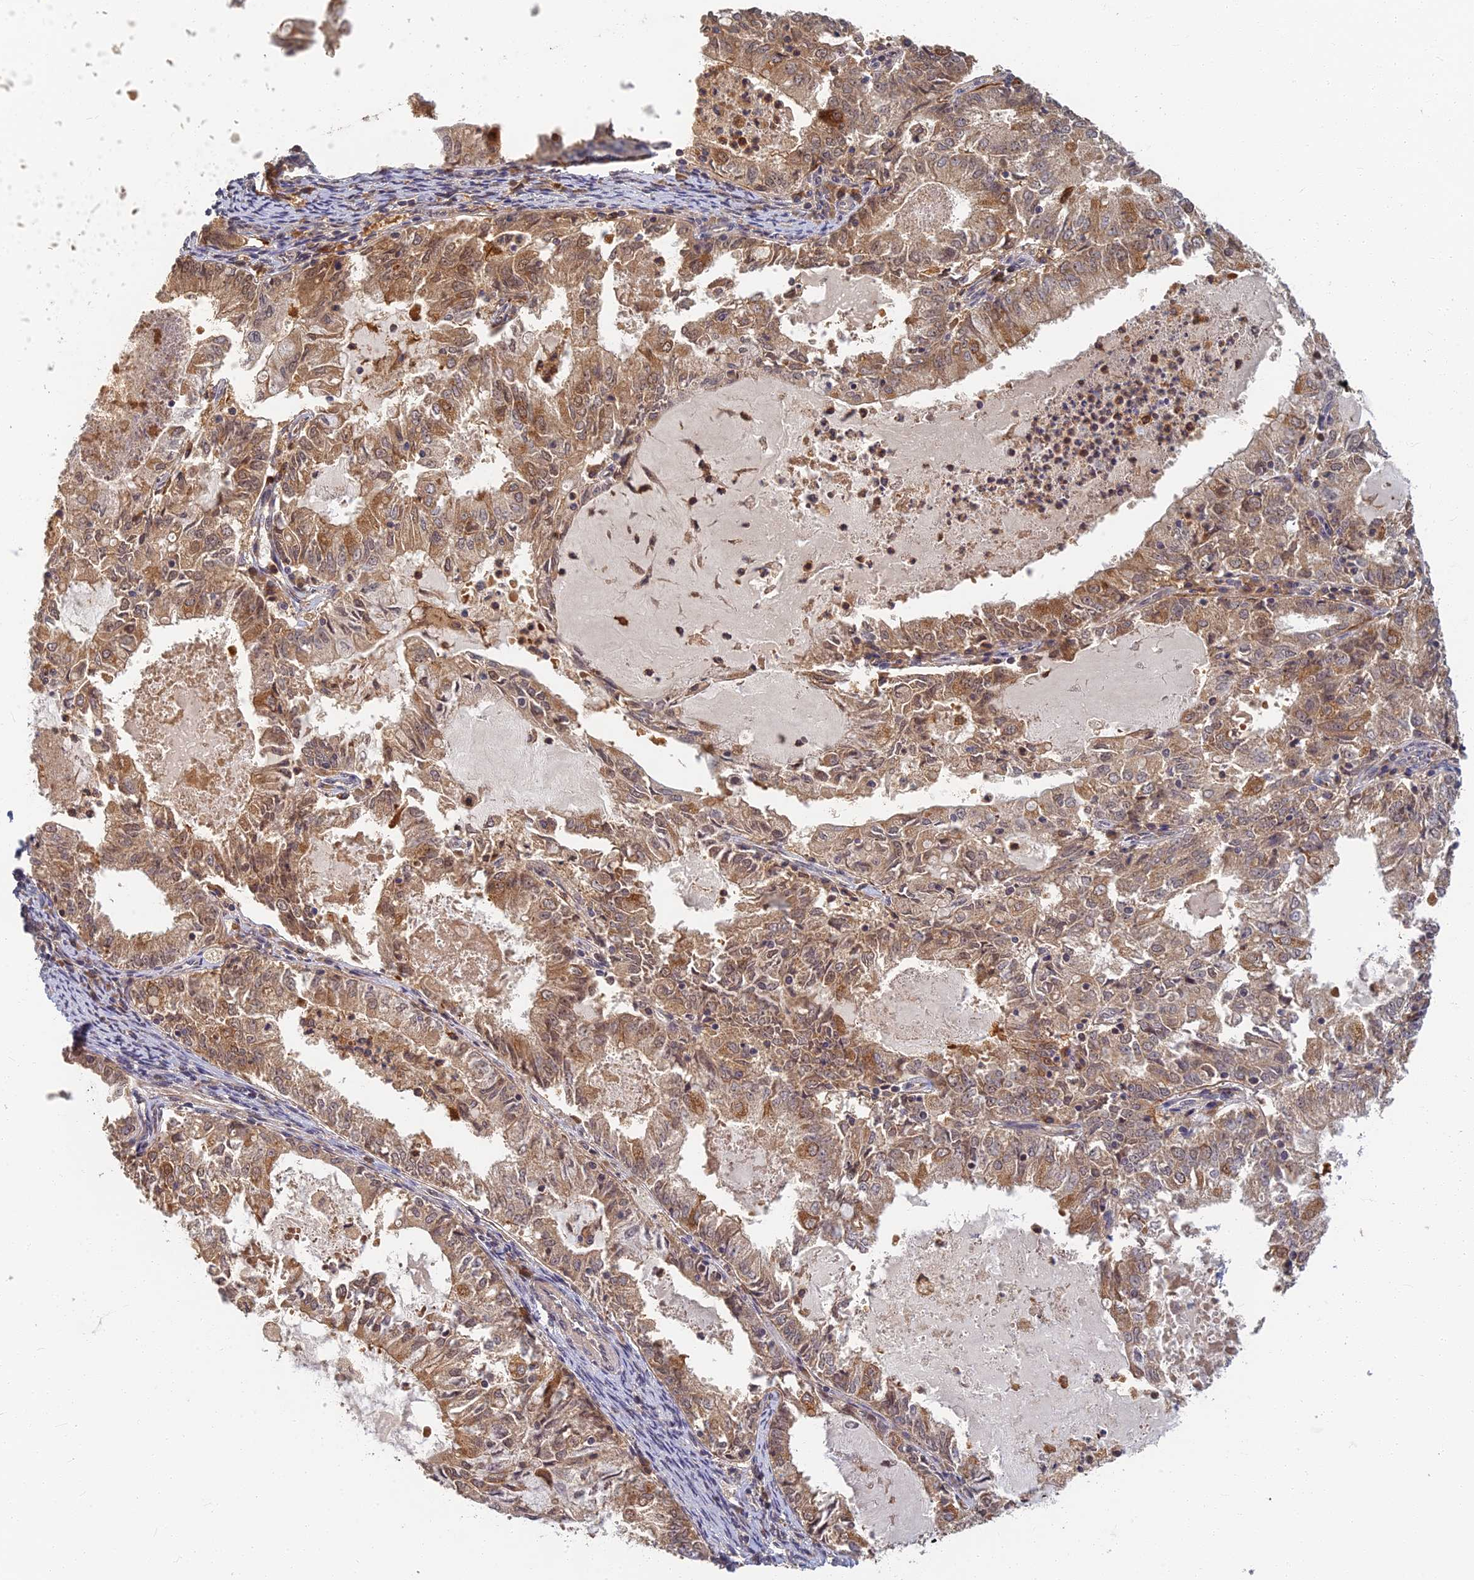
{"staining": {"intensity": "moderate", "quantity": ">75%", "location": "cytoplasmic/membranous"}, "tissue": "endometrial cancer", "cell_type": "Tumor cells", "image_type": "cancer", "snomed": [{"axis": "morphology", "description": "Adenocarcinoma, NOS"}, {"axis": "topography", "description": "Endometrium"}], "caption": "Human endometrial adenocarcinoma stained with a protein marker displays moderate staining in tumor cells.", "gene": "RGL3", "patient": {"sex": "female", "age": 57}}